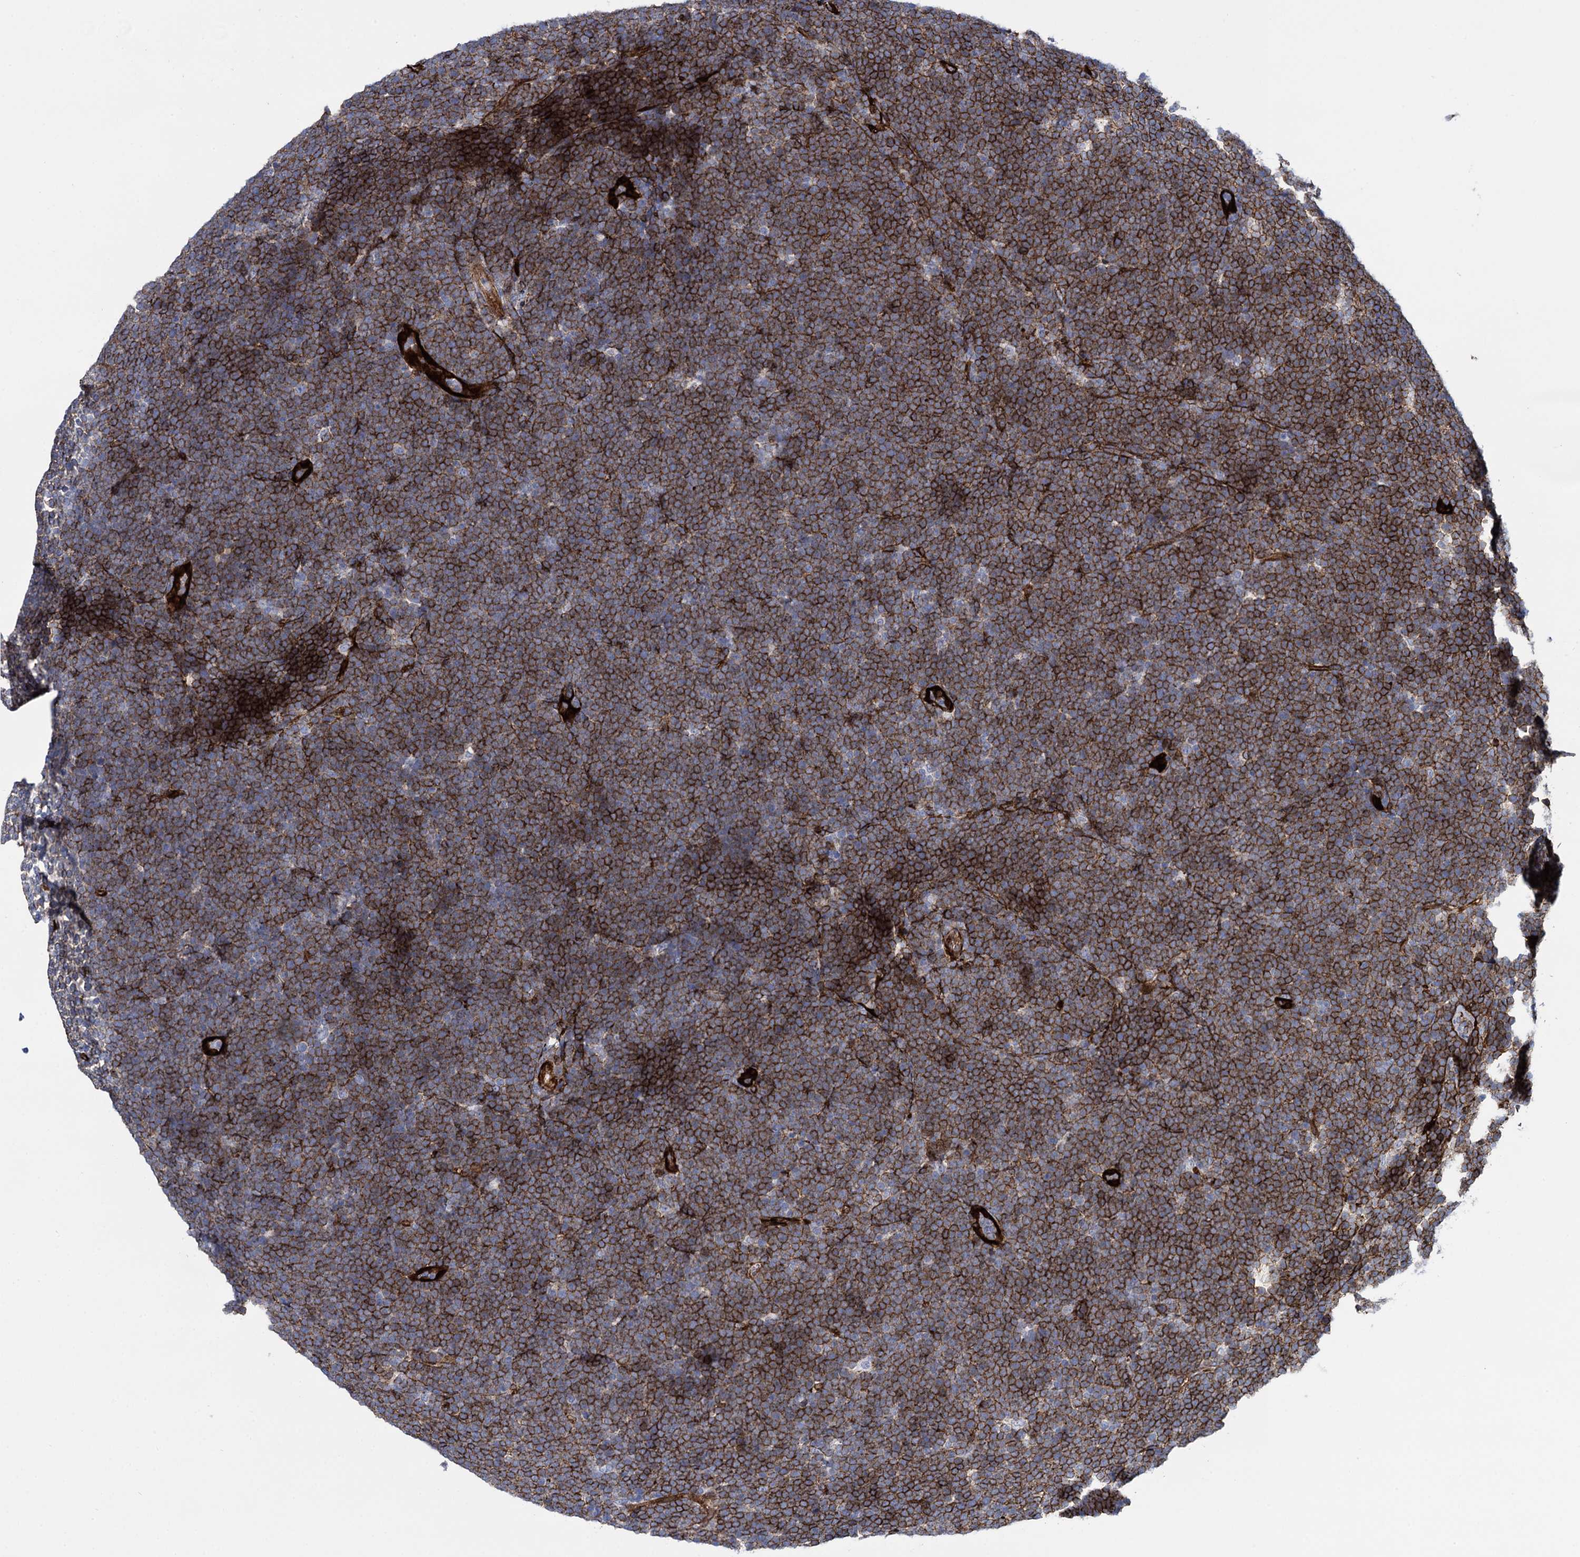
{"staining": {"intensity": "strong", "quantity": ">75%", "location": "cytoplasmic/membranous"}, "tissue": "lymphoma", "cell_type": "Tumor cells", "image_type": "cancer", "snomed": [{"axis": "morphology", "description": "Malignant lymphoma, non-Hodgkin's type, High grade"}, {"axis": "topography", "description": "Lymph node"}], "caption": "The image exhibits immunohistochemical staining of lymphoma. There is strong cytoplasmic/membranous positivity is present in about >75% of tumor cells.", "gene": "SNCG", "patient": {"sex": "male", "age": 13}}